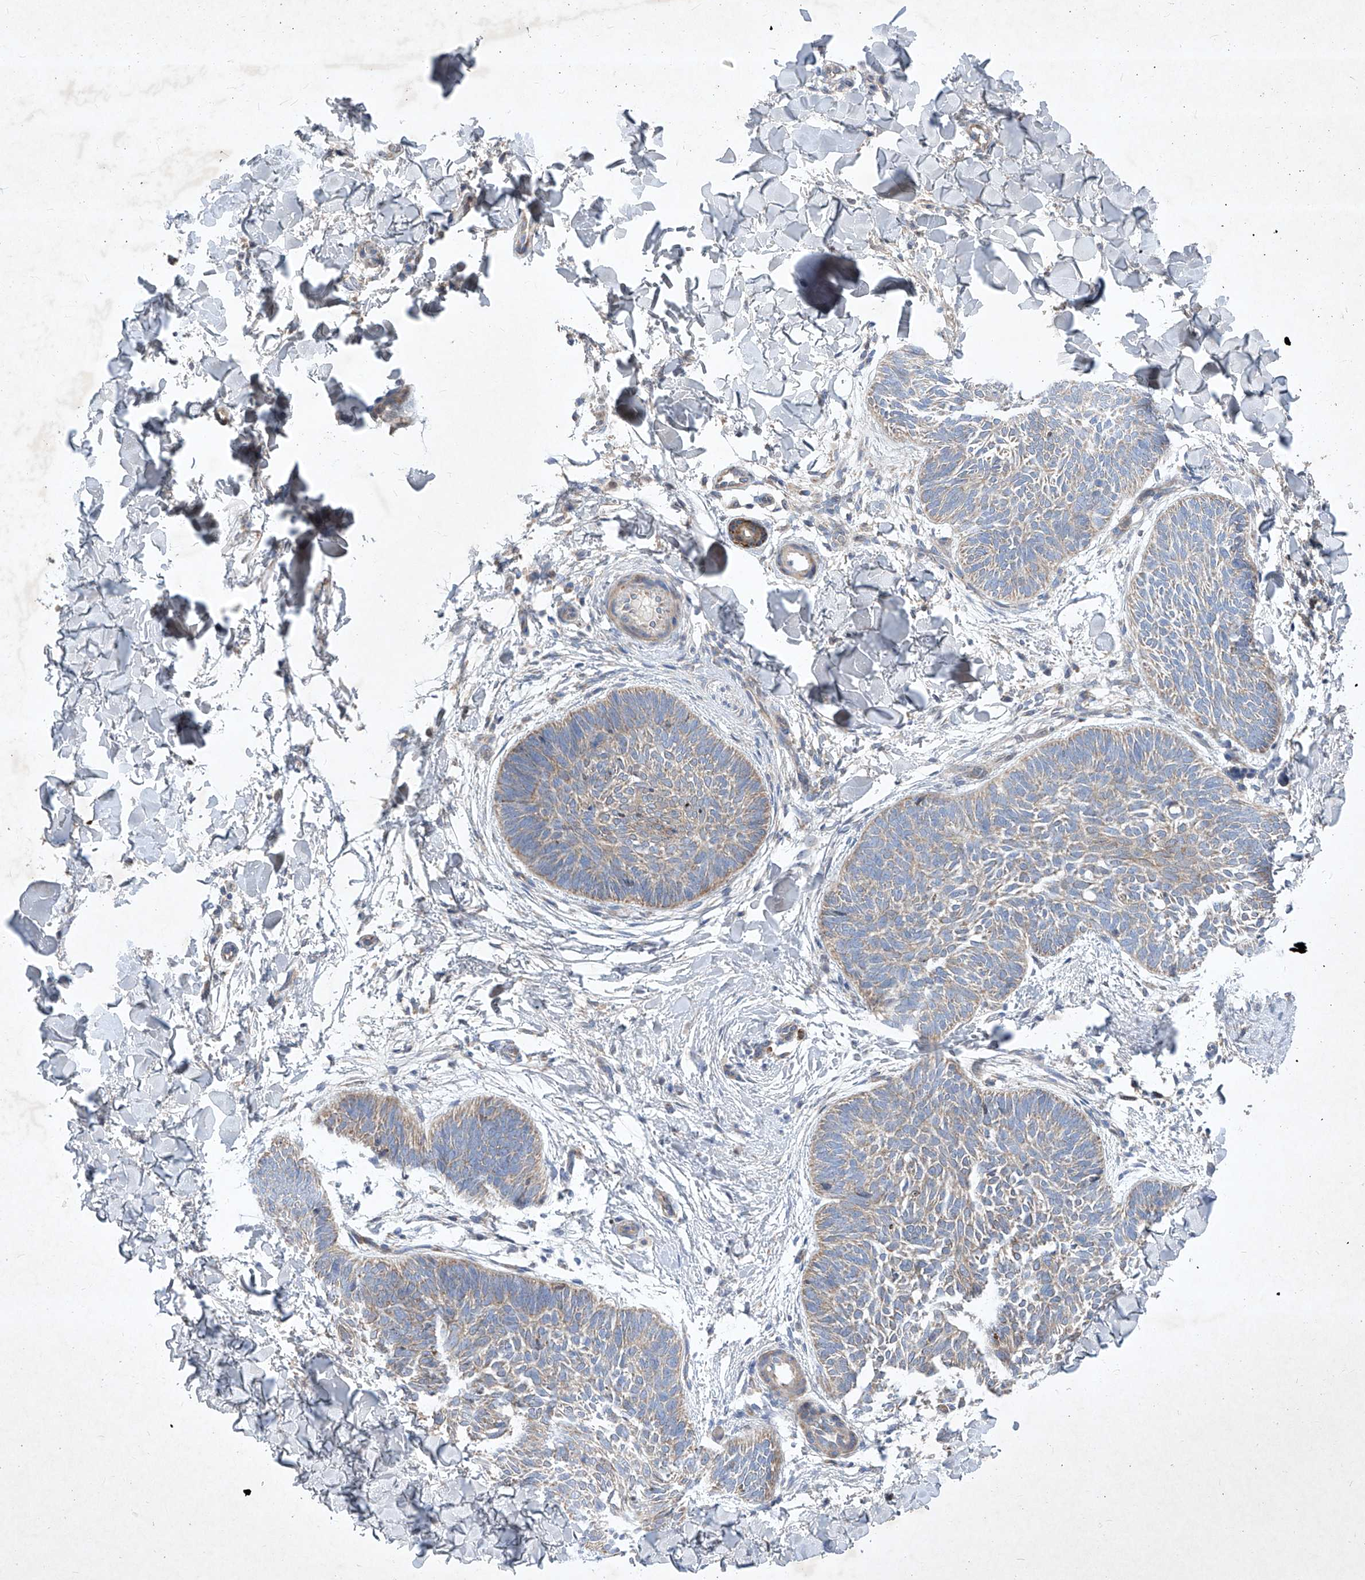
{"staining": {"intensity": "negative", "quantity": "none", "location": "none"}, "tissue": "skin cancer", "cell_type": "Tumor cells", "image_type": "cancer", "snomed": [{"axis": "morphology", "description": "Normal tissue, NOS"}, {"axis": "morphology", "description": "Basal cell carcinoma"}, {"axis": "topography", "description": "Skin"}], "caption": "The immunohistochemistry (IHC) photomicrograph has no significant expression in tumor cells of basal cell carcinoma (skin) tissue.", "gene": "COQ3", "patient": {"sex": "male", "age": 50}}